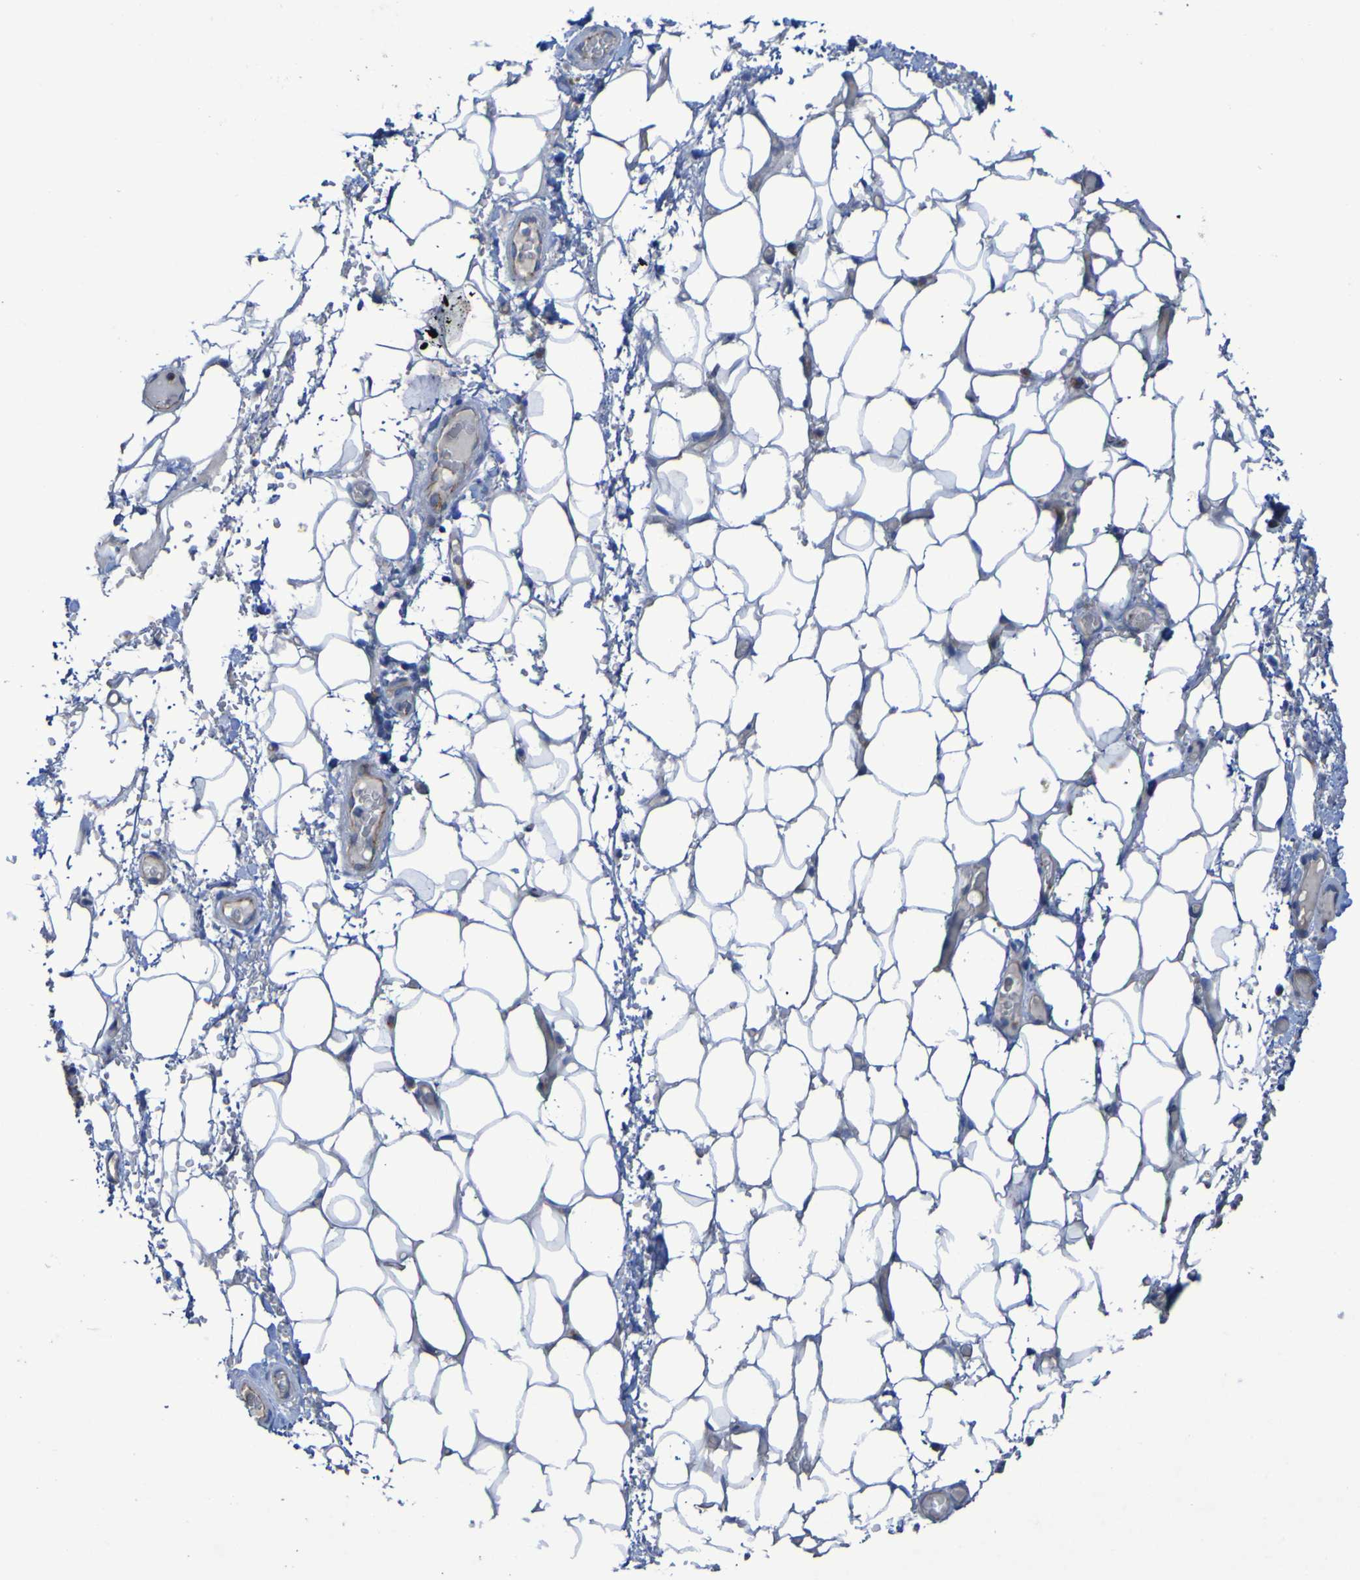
{"staining": {"intensity": "negative", "quantity": "none", "location": "none"}, "tissue": "adipose tissue", "cell_type": "Adipocytes", "image_type": "normal", "snomed": [{"axis": "morphology", "description": "Normal tissue, NOS"}, {"axis": "morphology", "description": "Adenocarcinoma, NOS"}, {"axis": "topography", "description": "Esophagus"}], "caption": "Image shows no significant protein expression in adipocytes of benign adipose tissue. (Brightfield microscopy of DAB (3,3'-diaminobenzidine) IHC at high magnification).", "gene": "ARHGEF16", "patient": {"sex": "male", "age": 62}}